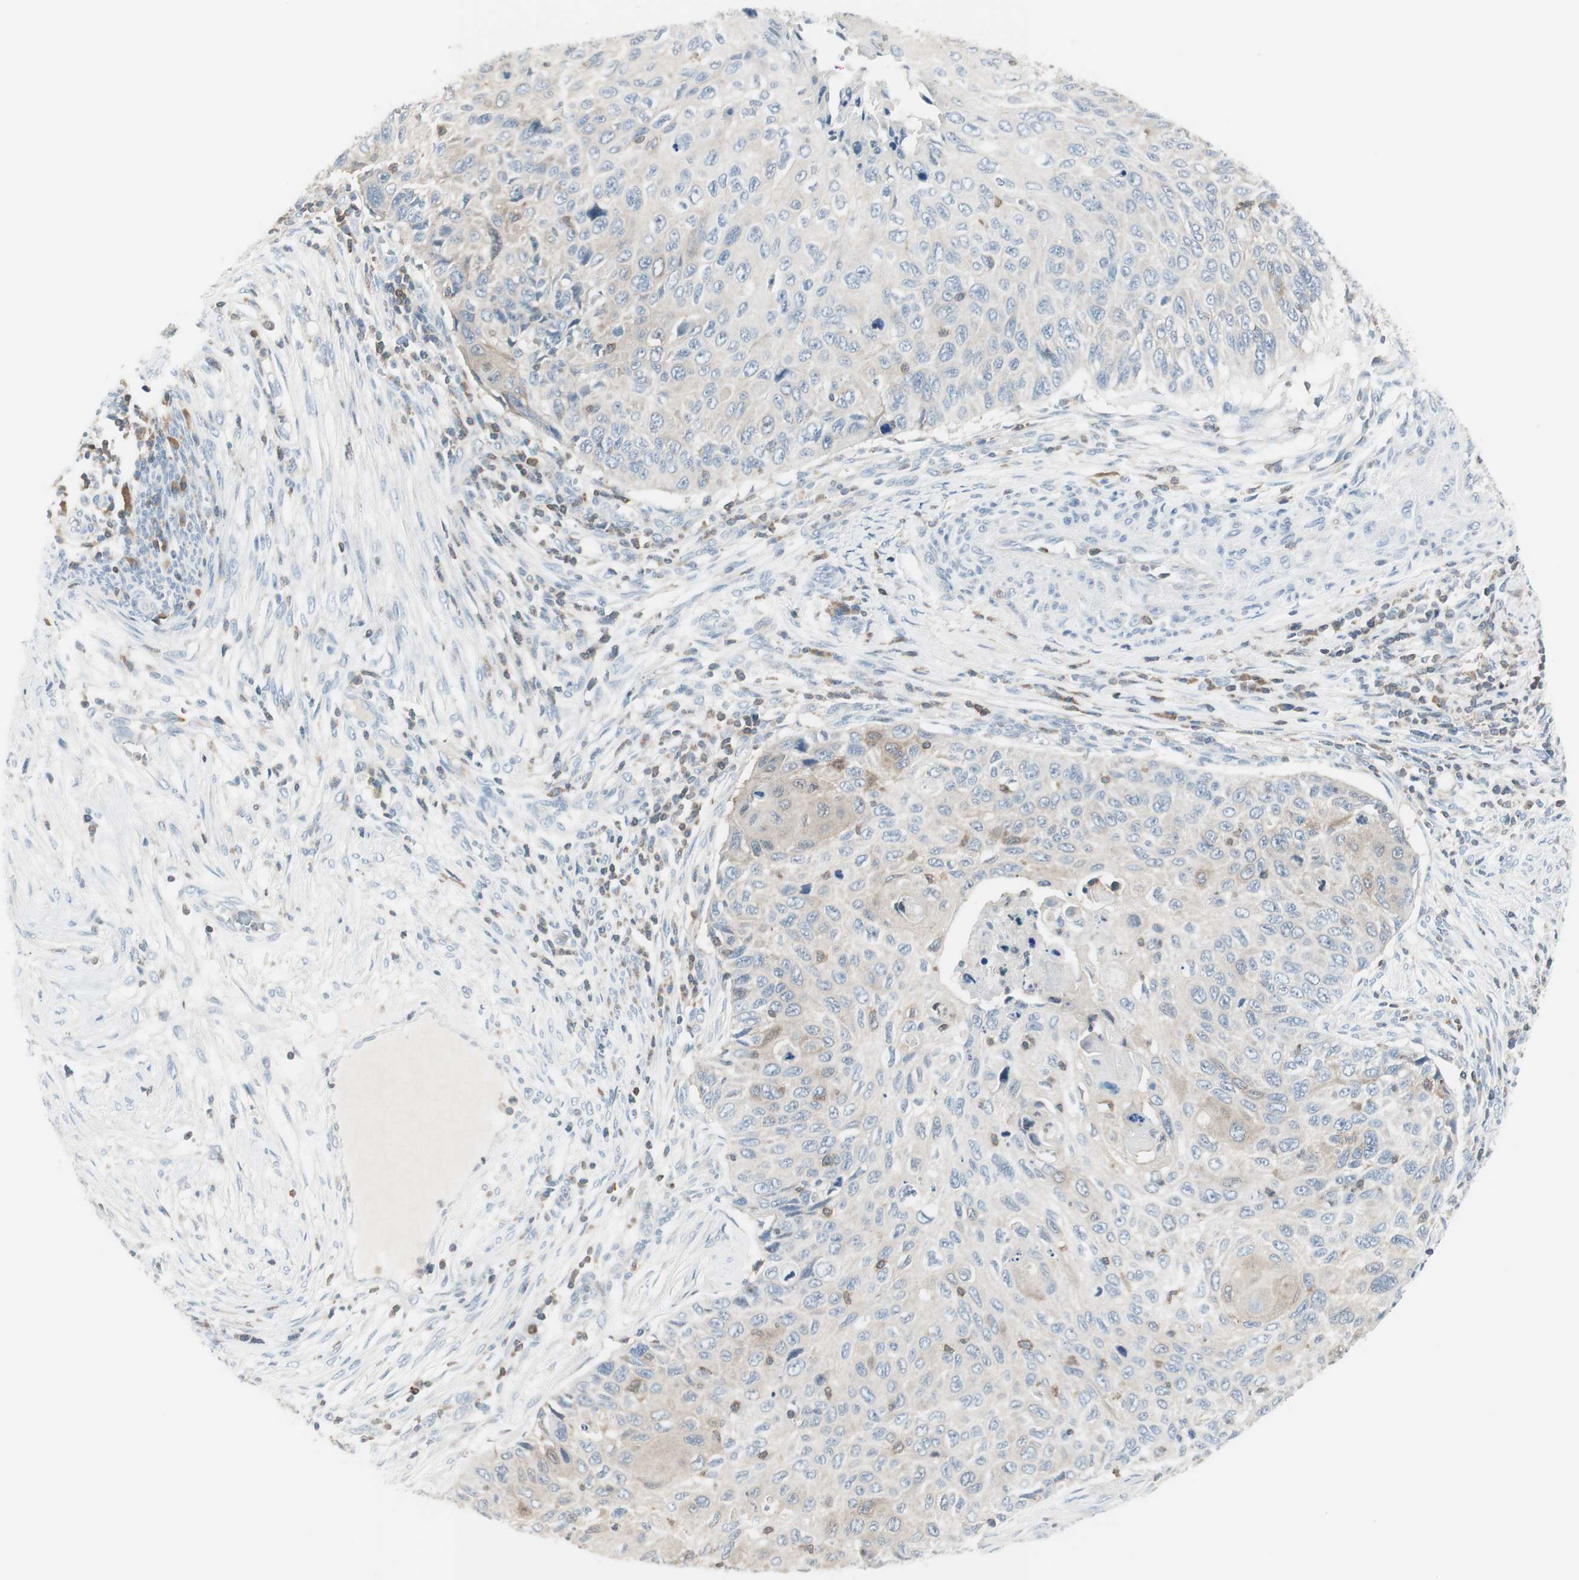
{"staining": {"intensity": "weak", "quantity": "25%-75%", "location": "cytoplasmic/membranous"}, "tissue": "cervical cancer", "cell_type": "Tumor cells", "image_type": "cancer", "snomed": [{"axis": "morphology", "description": "Squamous cell carcinoma, NOS"}, {"axis": "topography", "description": "Cervix"}], "caption": "This image exhibits immunohistochemistry staining of human squamous cell carcinoma (cervical), with low weak cytoplasmic/membranous staining in approximately 25%-75% of tumor cells.", "gene": "SLC9A3R1", "patient": {"sex": "female", "age": 70}}